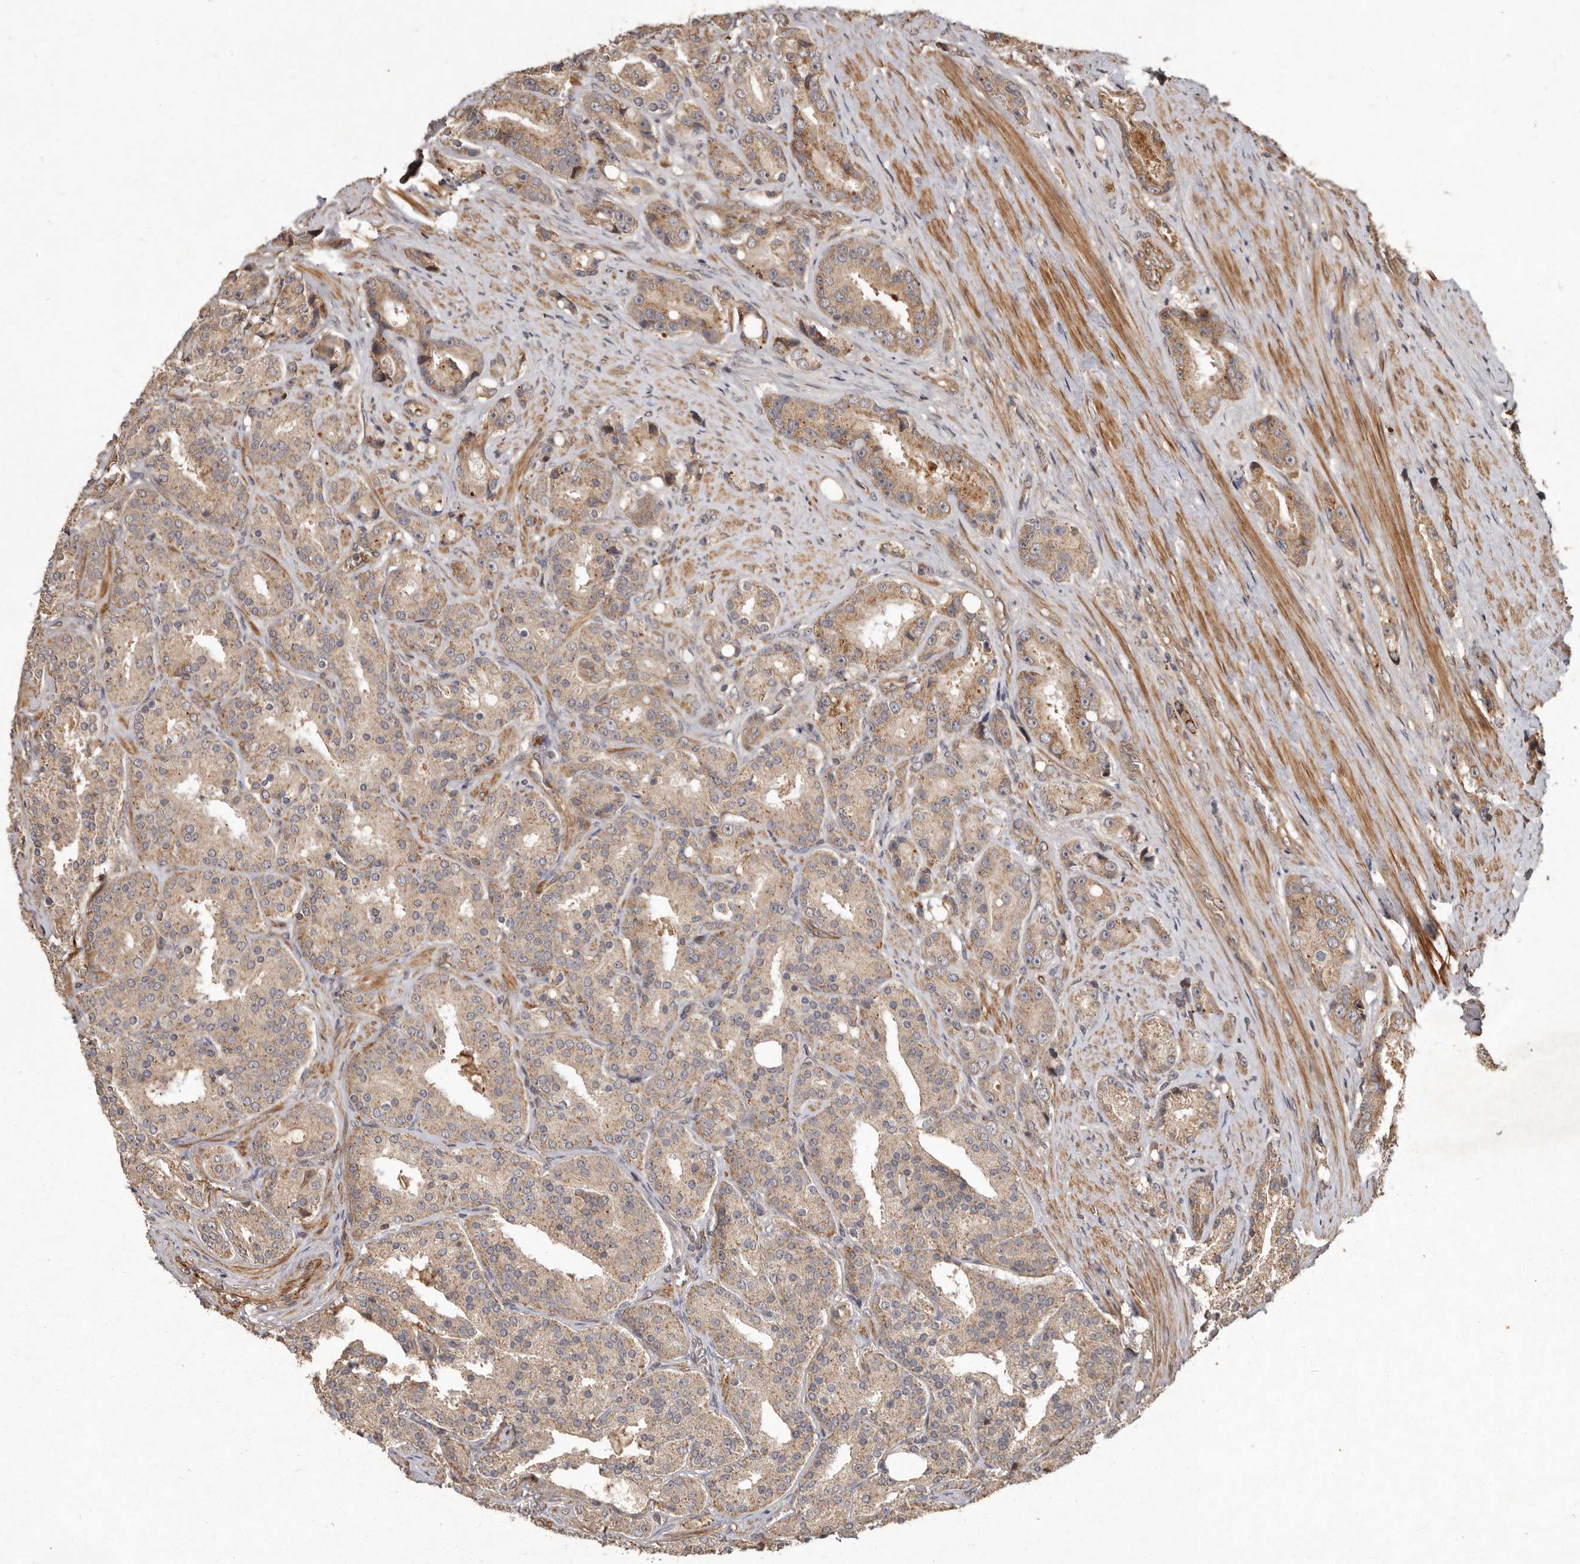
{"staining": {"intensity": "weak", "quantity": ">75%", "location": "cytoplasmic/membranous"}, "tissue": "prostate cancer", "cell_type": "Tumor cells", "image_type": "cancer", "snomed": [{"axis": "morphology", "description": "Adenocarcinoma, High grade"}, {"axis": "topography", "description": "Prostate"}], "caption": "Approximately >75% of tumor cells in human prostate high-grade adenocarcinoma show weak cytoplasmic/membranous protein staining as visualized by brown immunohistochemical staining.", "gene": "SEMA3A", "patient": {"sex": "male", "age": 60}}